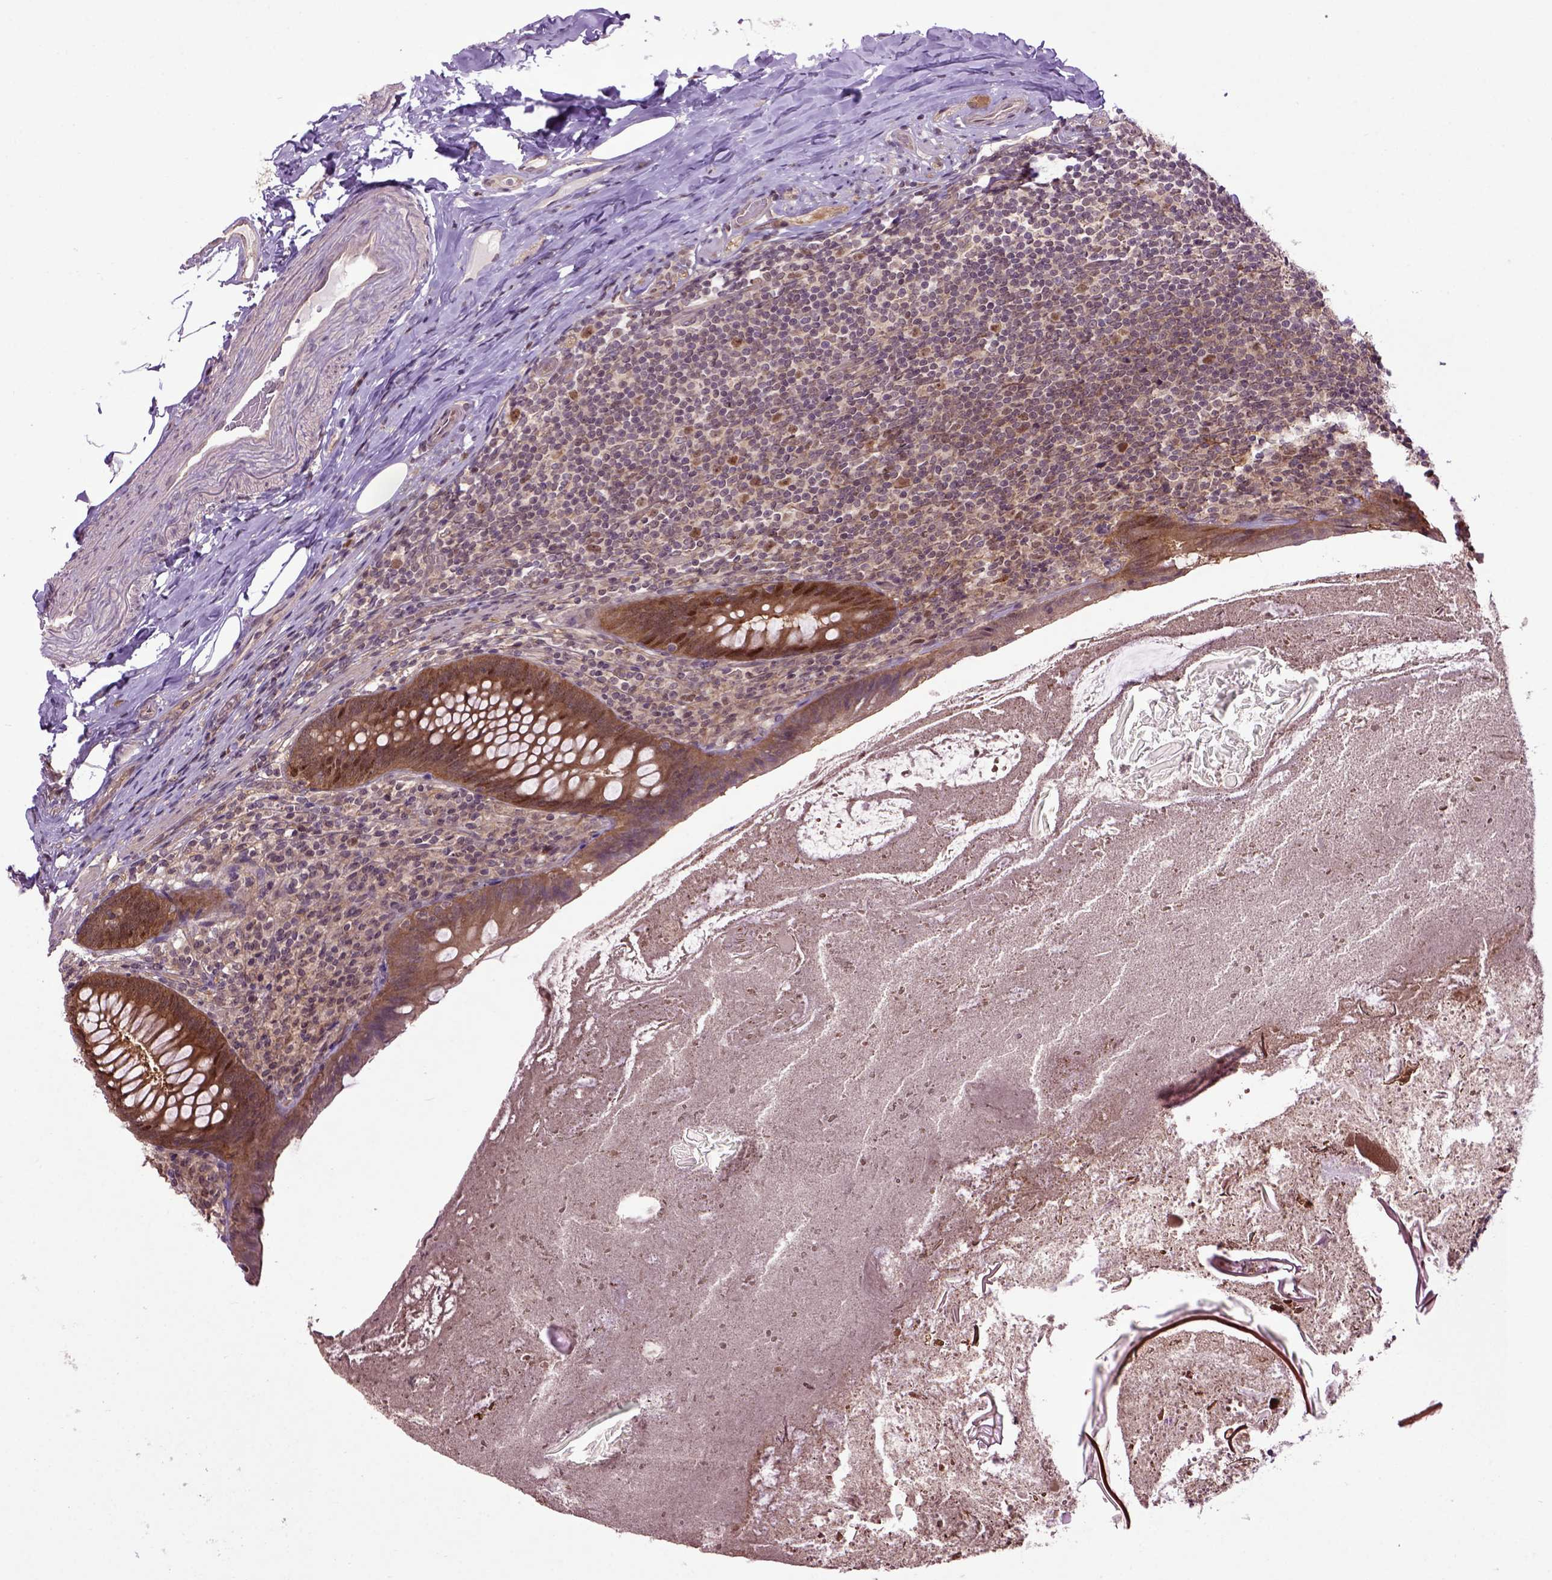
{"staining": {"intensity": "moderate", "quantity": ">75%", "location": "cytoplasmic/membranous,nuclear"}, "tissue": "appendix", "cell_type": "Glandular cells", "image_type": "normal", "snomed": [{"axis": "morphology", "description": "Normal tissue, NOS"}, {"axis": "topography", "description": "Appendix"}], "caption": "High-magnification brightfield microscopy of normal appendix stained with DAB (3,3'-diaminobenzidine) (brown) and counterstained with hematoxylin (blue). glandular cells exhibit moderate cytoplasmic/membranous,nuclear staining is seen in approximately>75% of cells. Ihc stains the protein of interest in brown and the nuclei are stained blue.", "gene": "WDR48", "patient": {"sex": "male", "age": 47}}